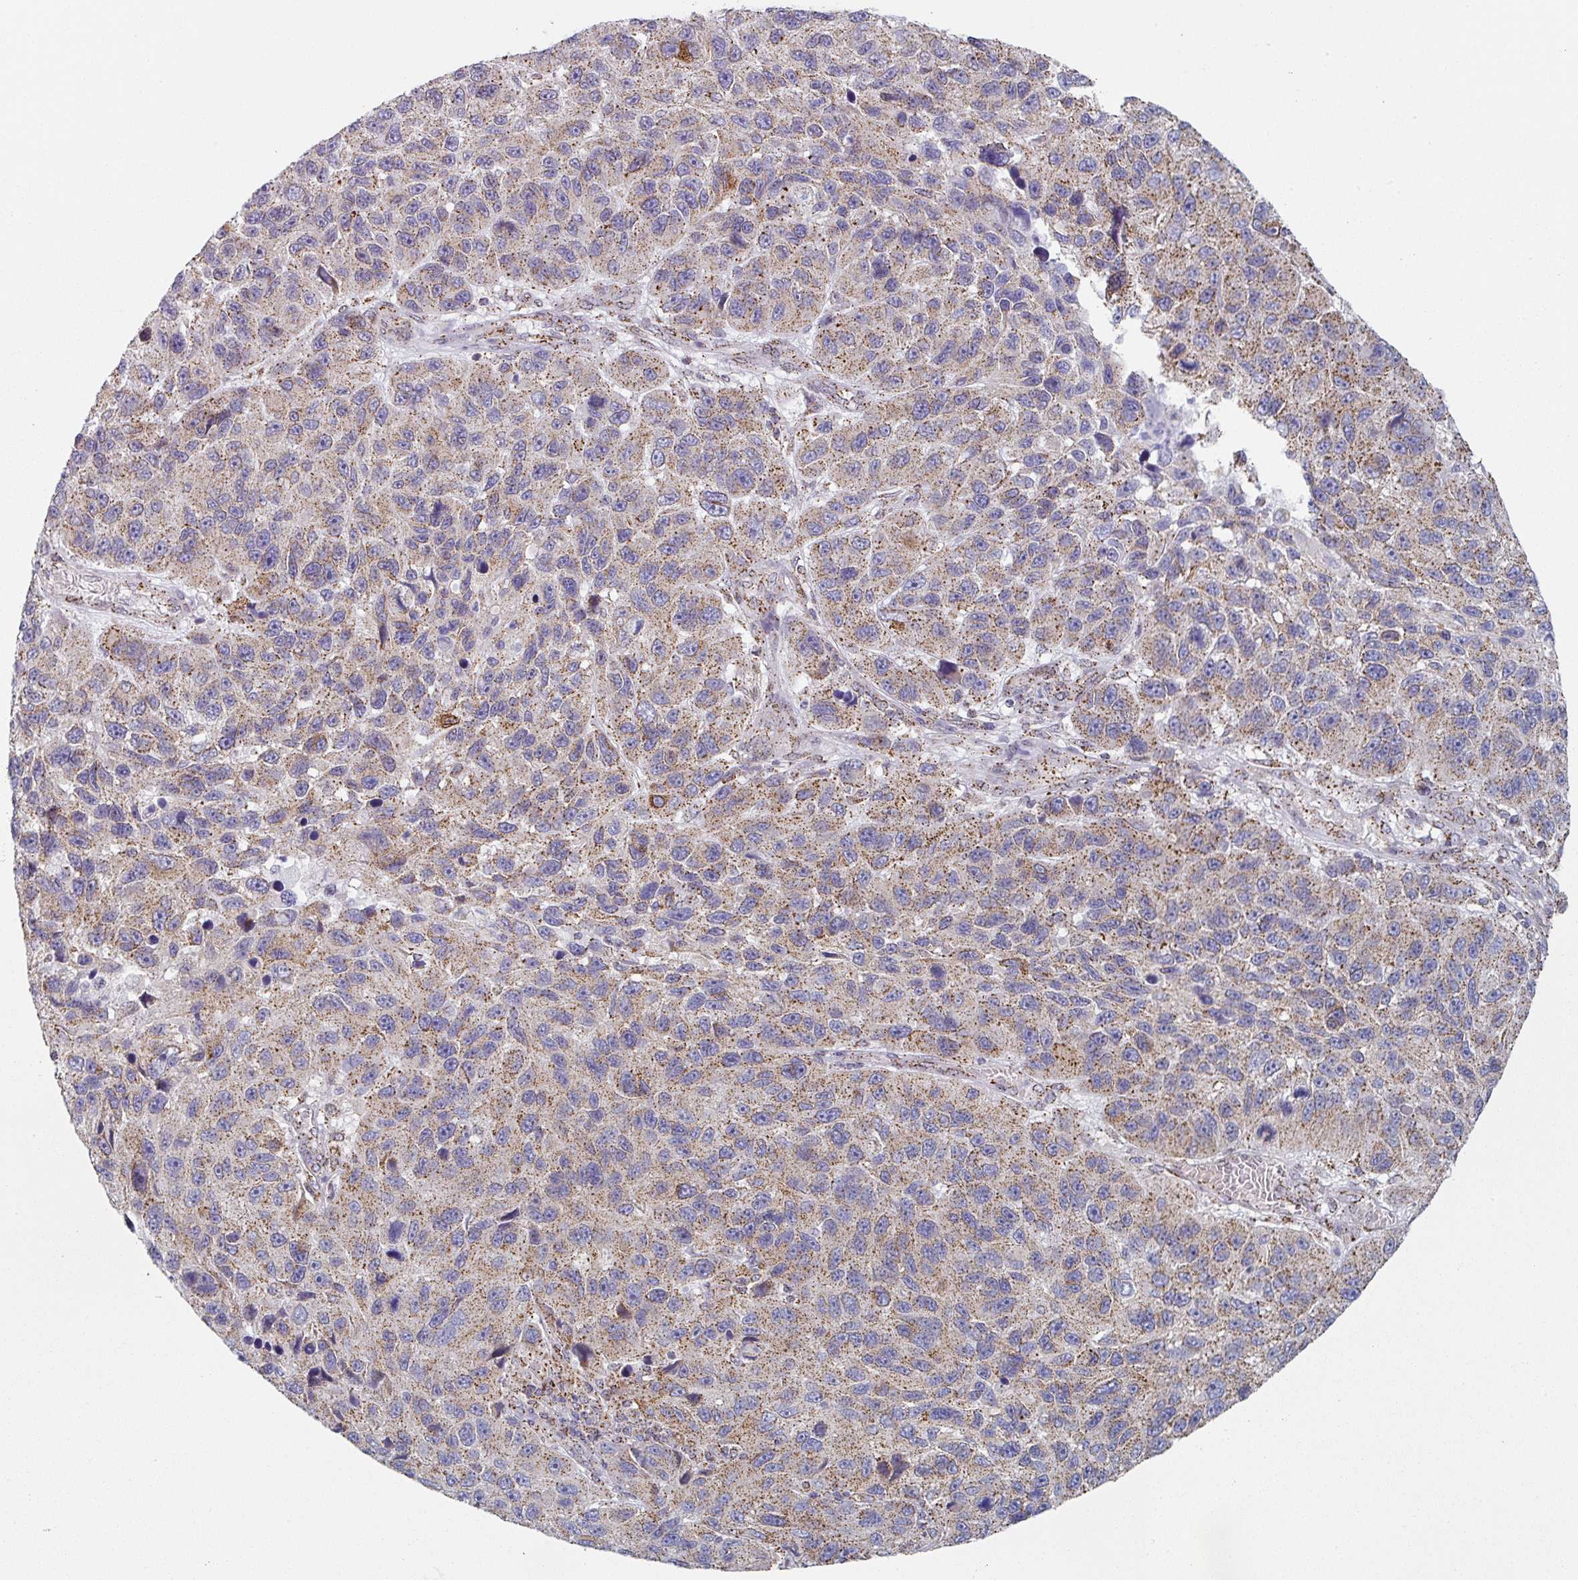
{"staining": {"intensity": "moderate", "quantity": "25%-75%", "location": "cytoplasmic/membranous"}, "tissue": "melanoma", "cell_type": "Tumor cells", "image_type": "cancer", "snomed": [{"axis": "morphology", "description": "Malignant melanoma, NOS"}, {"axis": "topography", "description": "Skin"}], "caption": "Approximately 25%-75% of tumor cells in malignant melanoma demonstrate moderate cytoplasmic/membranous protein positivity as visualized by brown immunohistochemical staining.", "gene": "CCDC85B", "patient": {"sex": "male", "age": 53}}